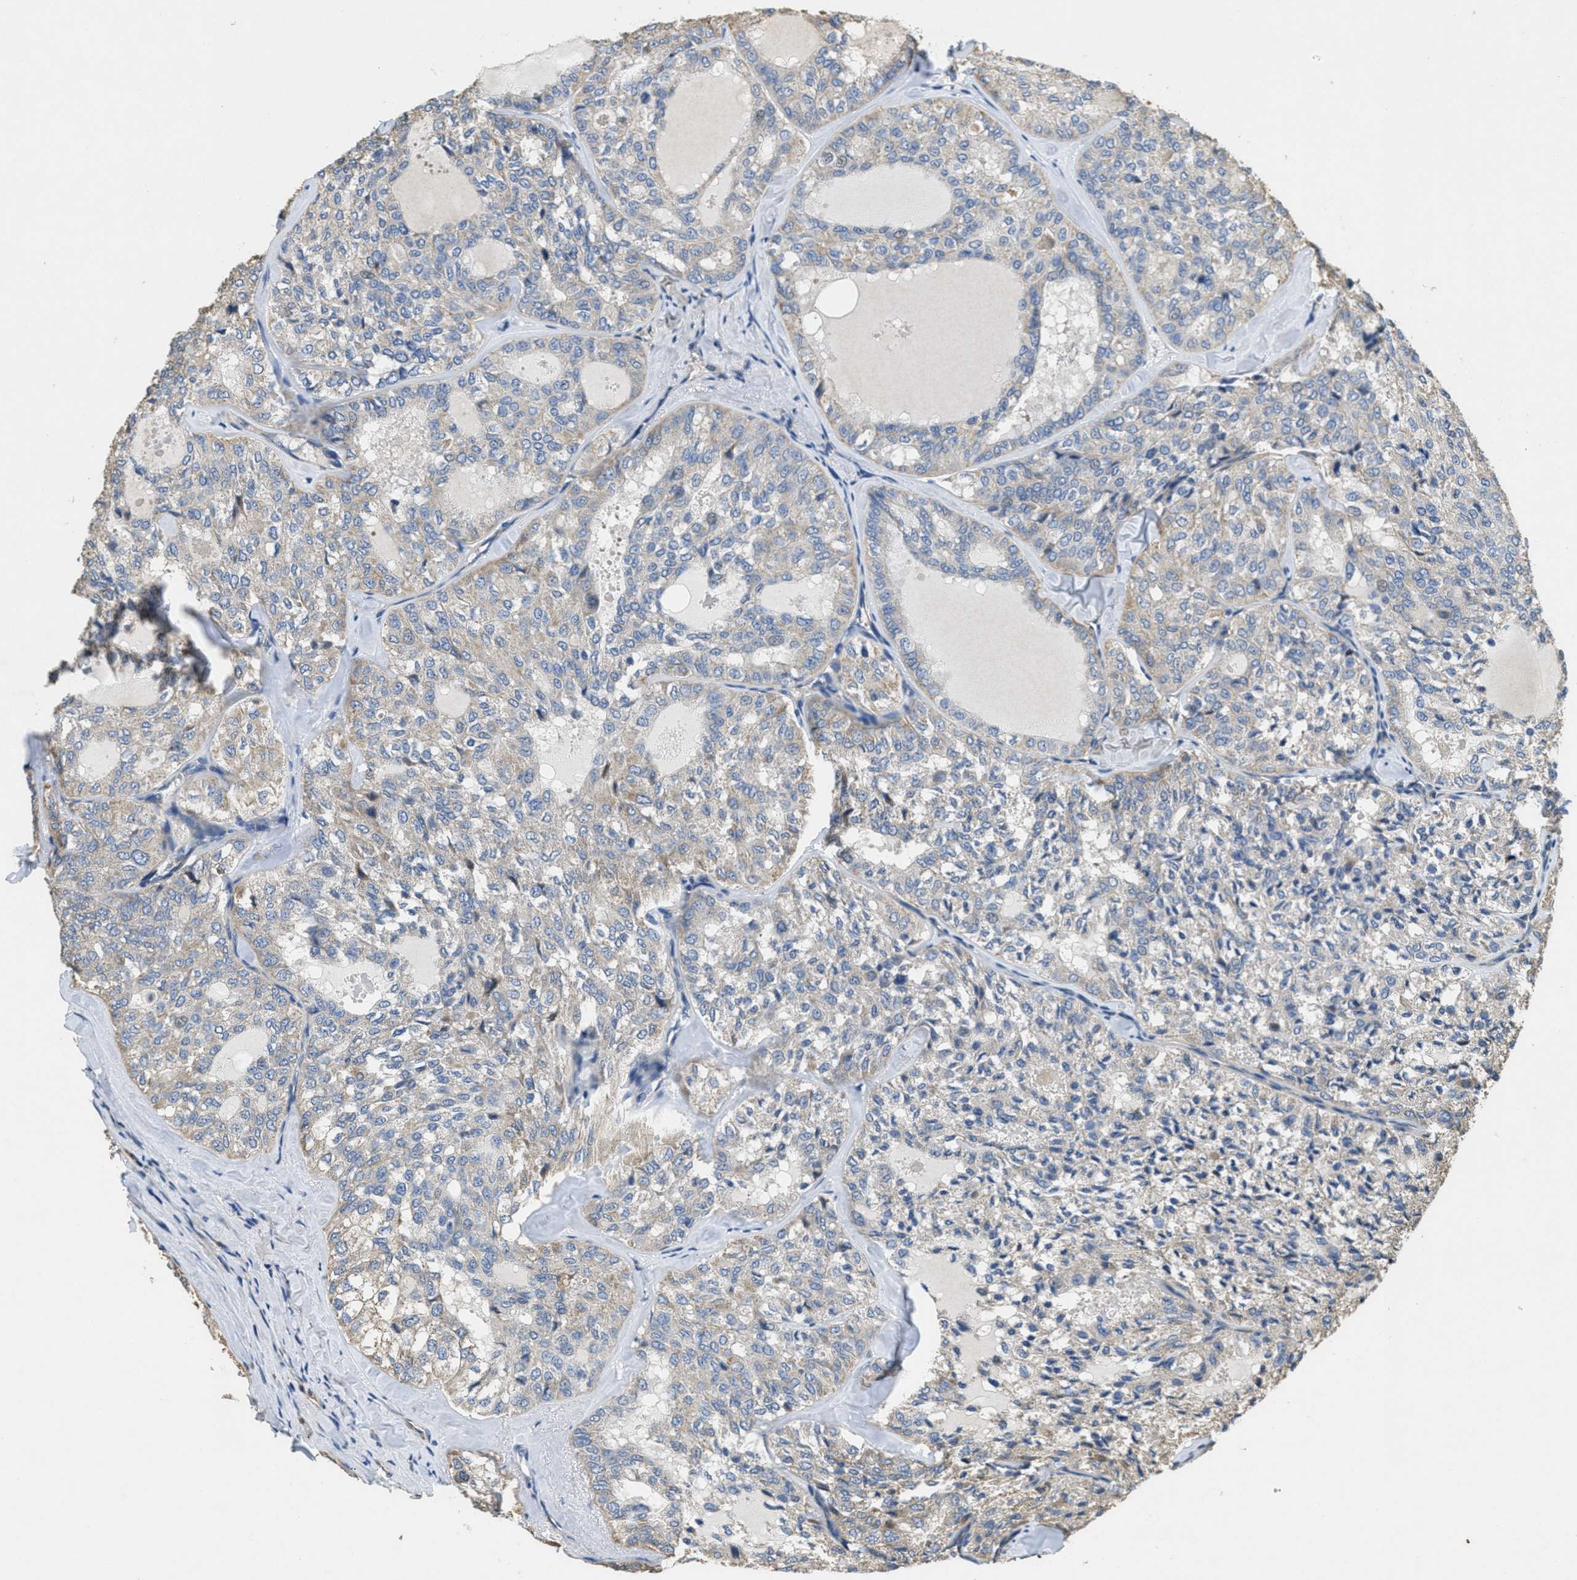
{"staining": {"intensity": "weak", "quantity": "<25%", "location": "cytoplasmic/membranous"}, "tissue": "thyroid cancer", "cell_type": "Tumor cells", "image_type": "cancer", "snomed": [{"axis": "morphology", "description": "Follicular adenoma carcinoma, NOS"}, {"axis": "topography", "description": "Thyroid gland"}], "caption": "Tumor cells show no significant positivity in thyroid cancer.", "gene": "TOMM70", "patient": {"sex": "male", "age": 75}}